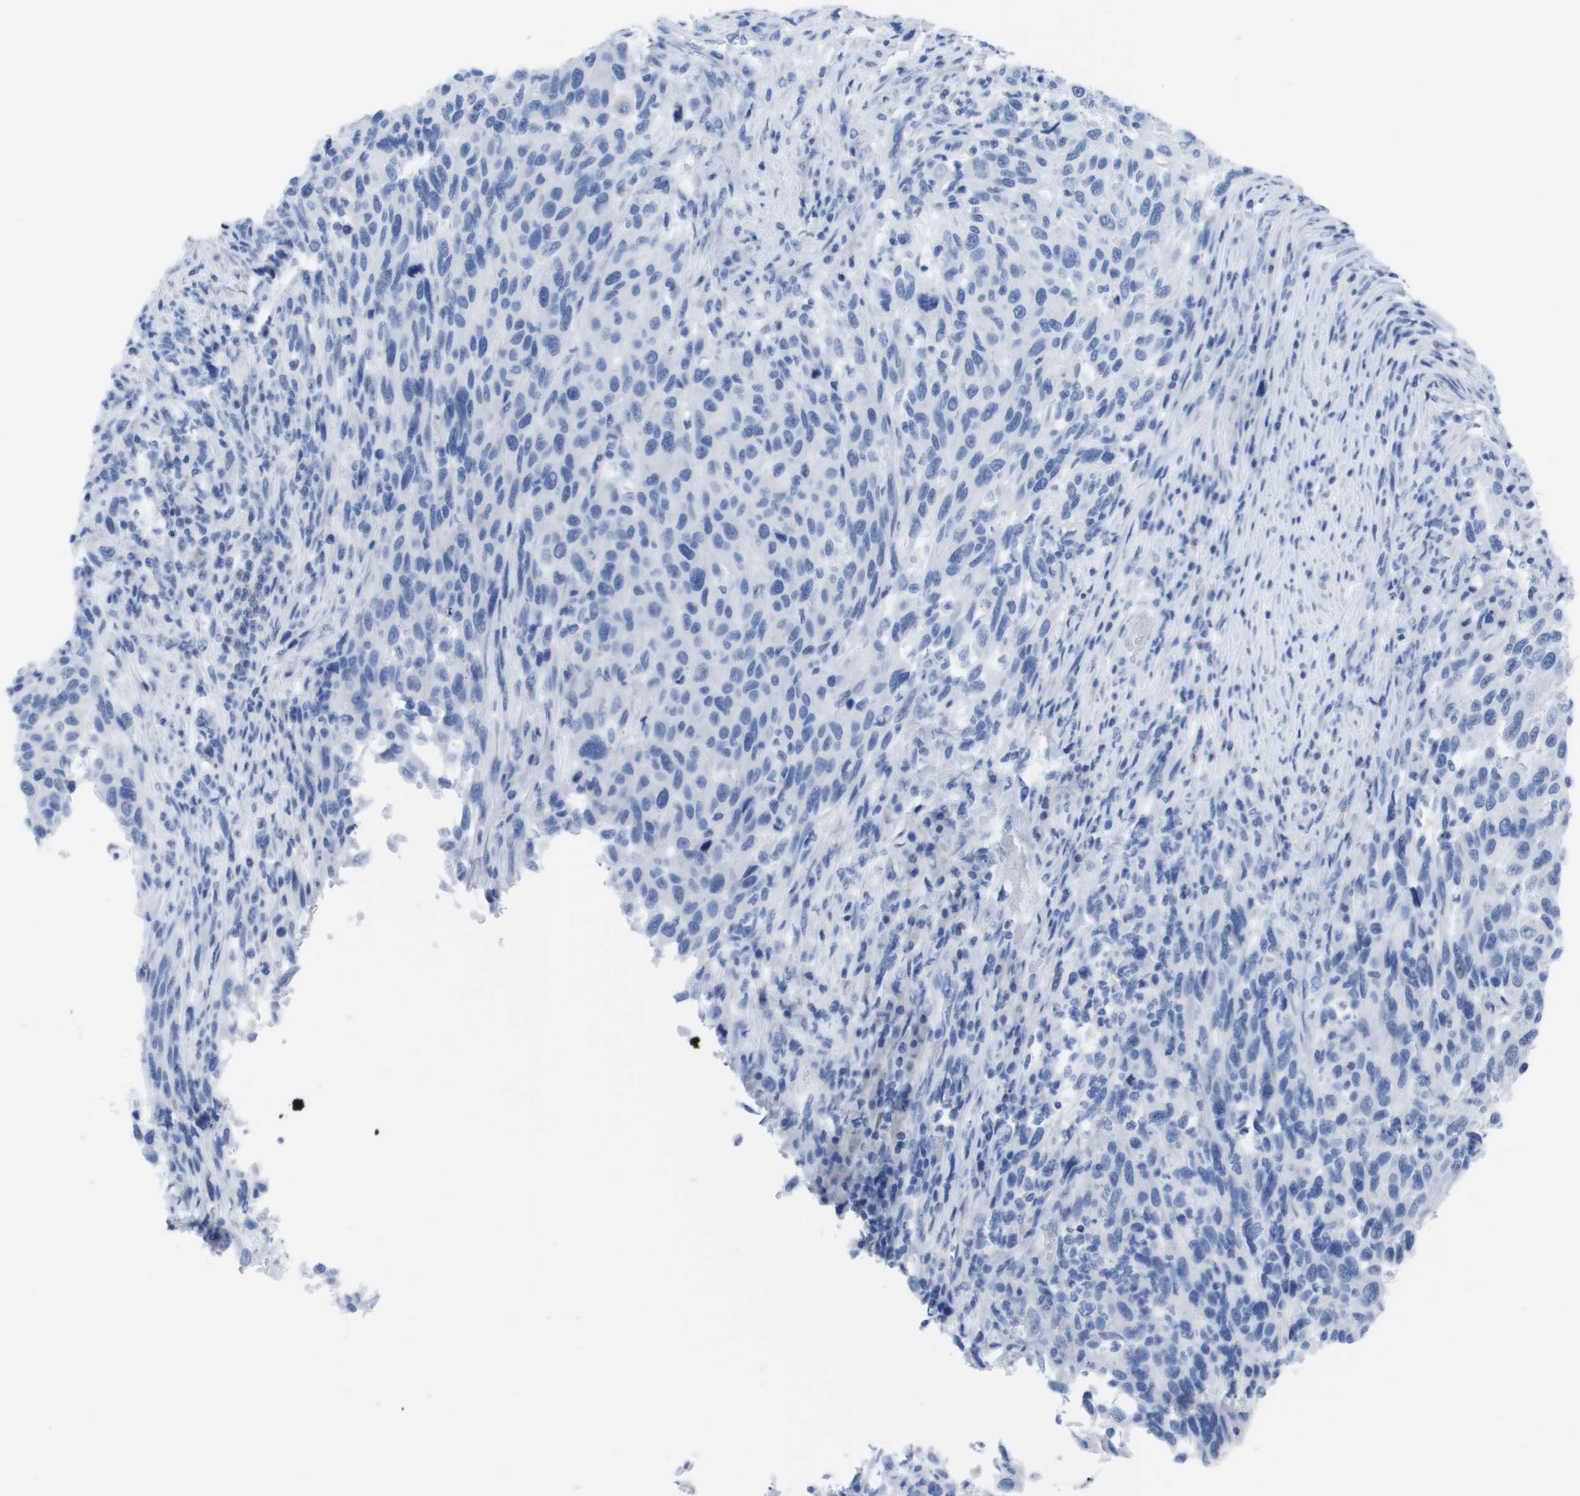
{"staining": {"intensity": "negative", "quantity": "none", "location": "none"}, "tissue": "melanoma", "cell_type": "Tumor cells", "image_type": "cancer", "snomed": [{"axis": "morphology", "description": "Malignant melanoma, Metastatic site"}, {"axis": "topography", "description": "Lymph node"}], "caption": "Tumor cells are negative for brown protein staining in malignant melanoma (metastatic site). (DAB immunohistochemistry visualized using brightfield microscopy, high magnification).", "gene": "KCNA3", "patient": {"sex": "male", "age": 61}}